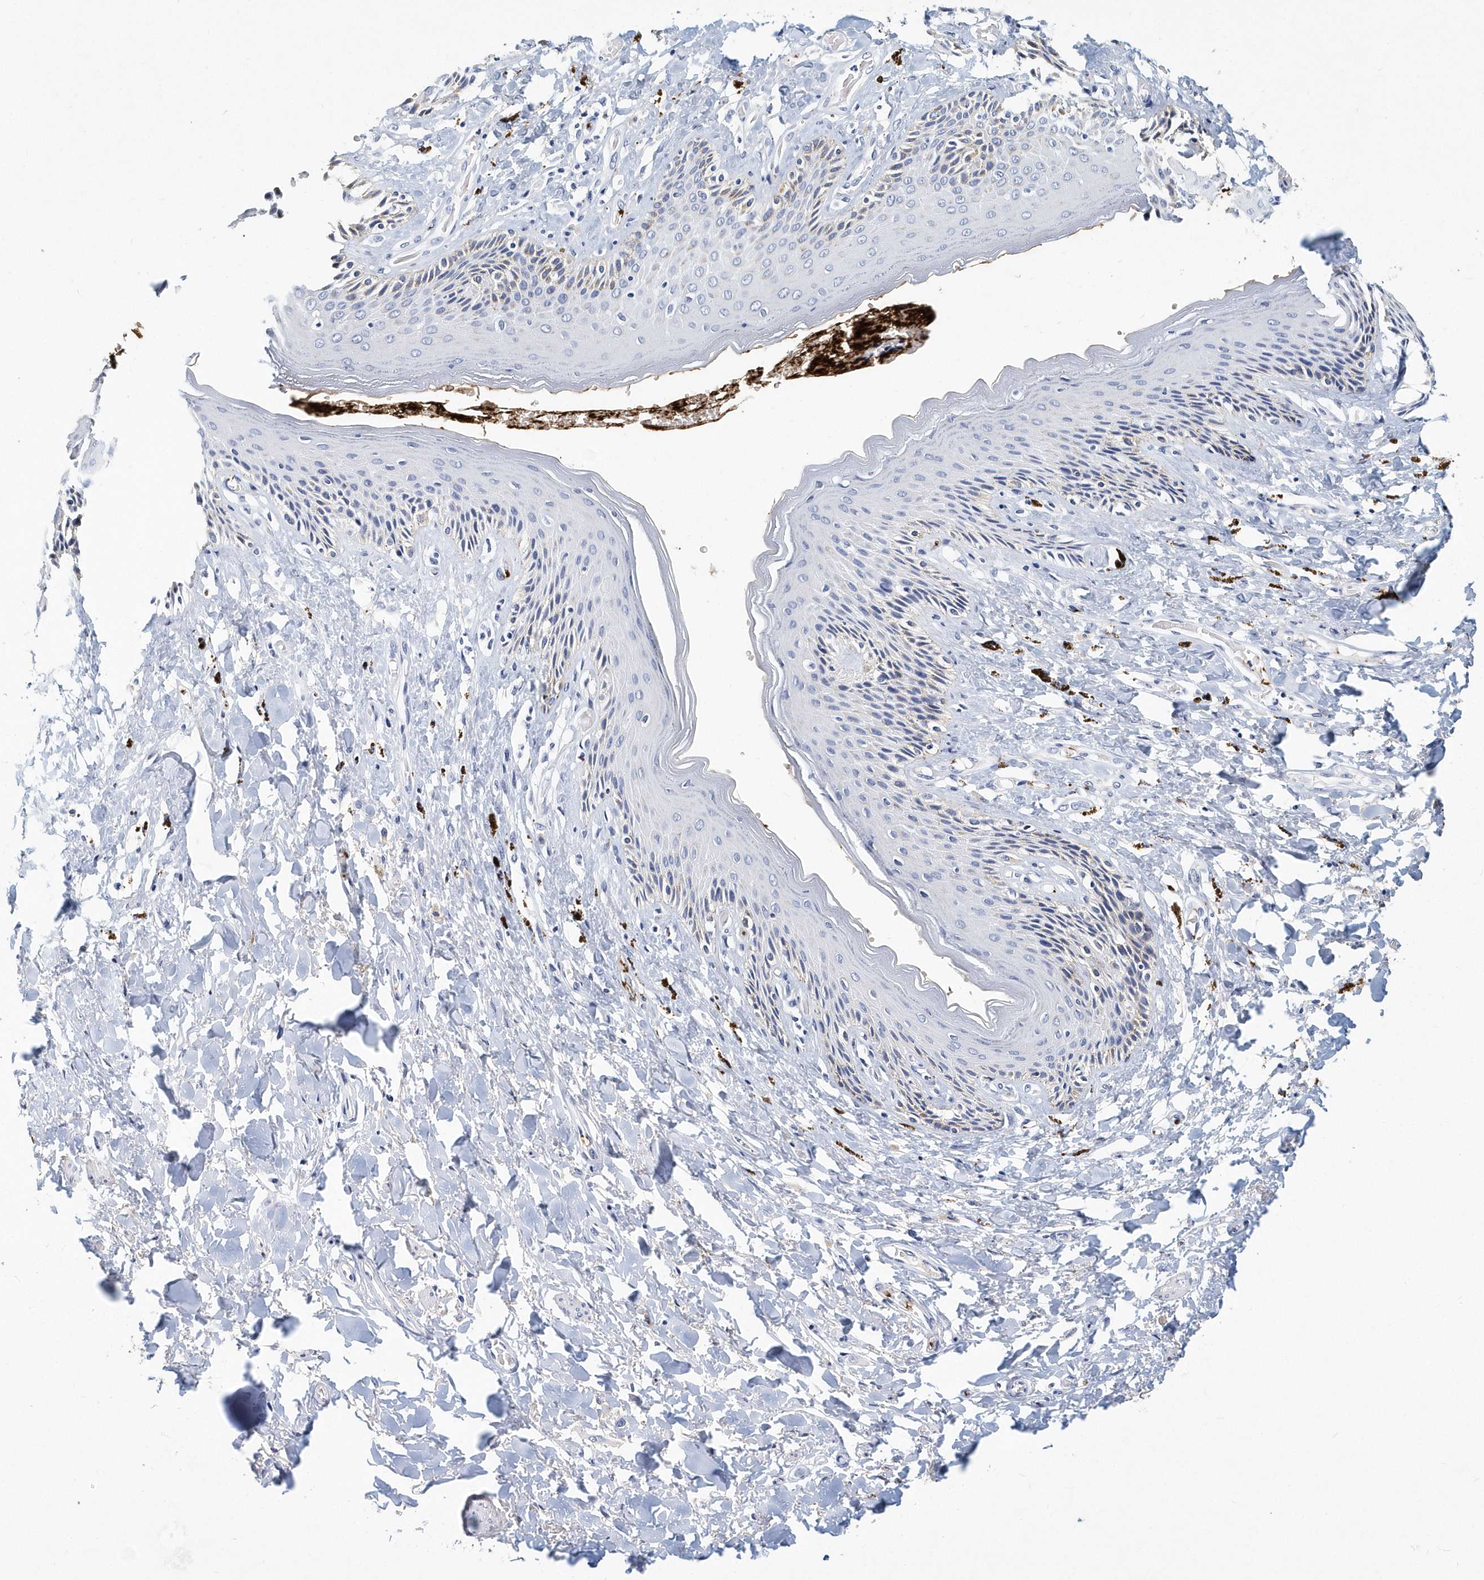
{"staining": {"intensity": "negative", "quantity": "none", "location": "none"}, "tissue": "skin", "cell_type": "Epidermal cells", "image_type": "normal", "snomed": [{"axis": "morphology", "description": "Normal tissue, NOS"}, {"axis": "topography", "description": "Anal"}], "caption": "Immunohistochemistry (IHC) photomicrograph of benign human skin stained for a protein (brown), which demonstrates no positivity in epidermal cells.", "gene": "ITGA2B", "patient": {"sex": "female", "age": 78}}